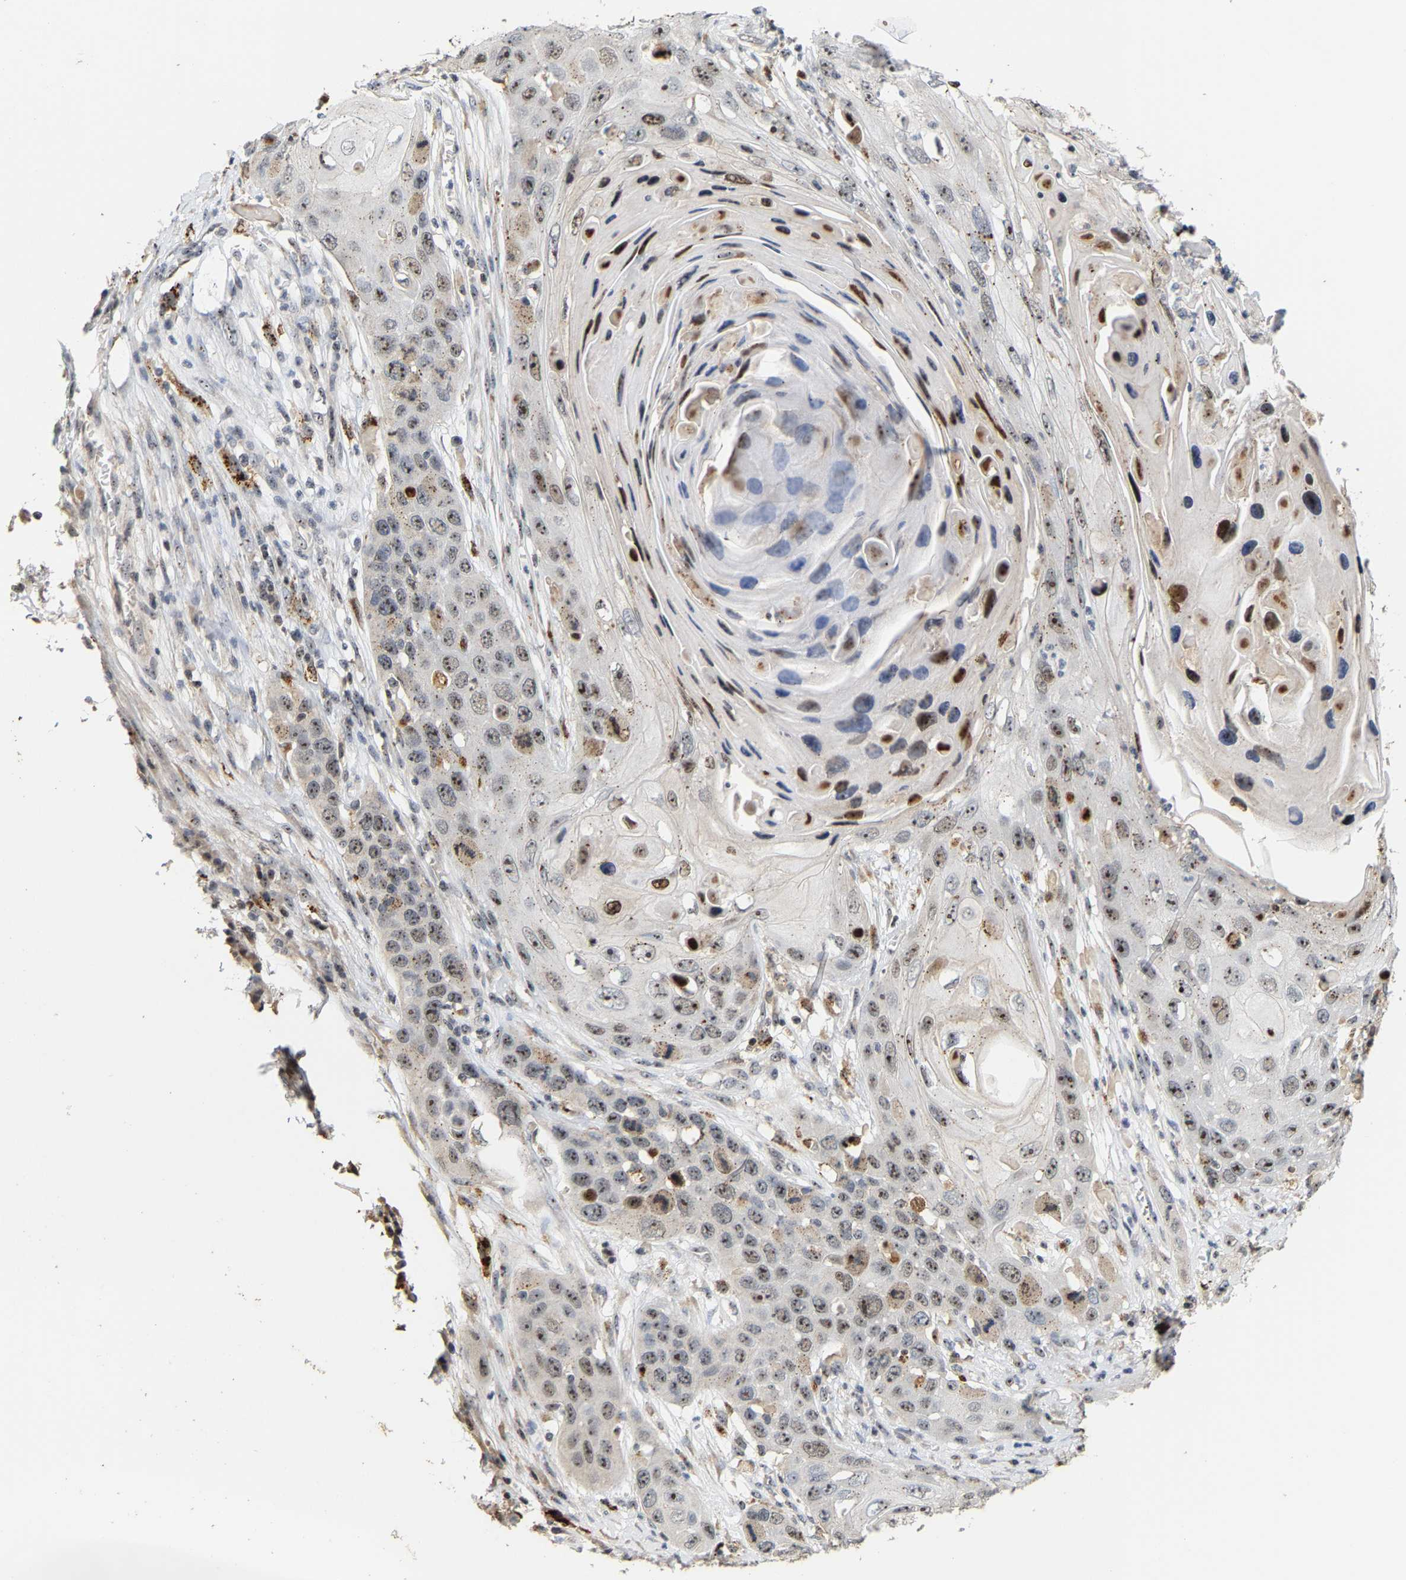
{"staining": {"intensity": "strong", "quantity": "25%-75%", "location": "nuclear"}, "tissue": "skin cancer", "cell_type": "Tumor cells", "image_type": "cancer", "snomed": [{"axis": "morphology", "description": "Squamous cell carcinoma, NOS"}, {"axis": "topography", "description": "Skin"}], "caption": "Squamous cell carcinoma (skin) stained with DAB (3,3'-diaminobenzidine) immunohistochemistry (IHC) reveals high levels of strong nuclear staining in approximately 25%-75% of tumor cells. Nuclei are stained in blue.", "gene": "NOP58", "patient": {"sex": "male", "age": 55}}